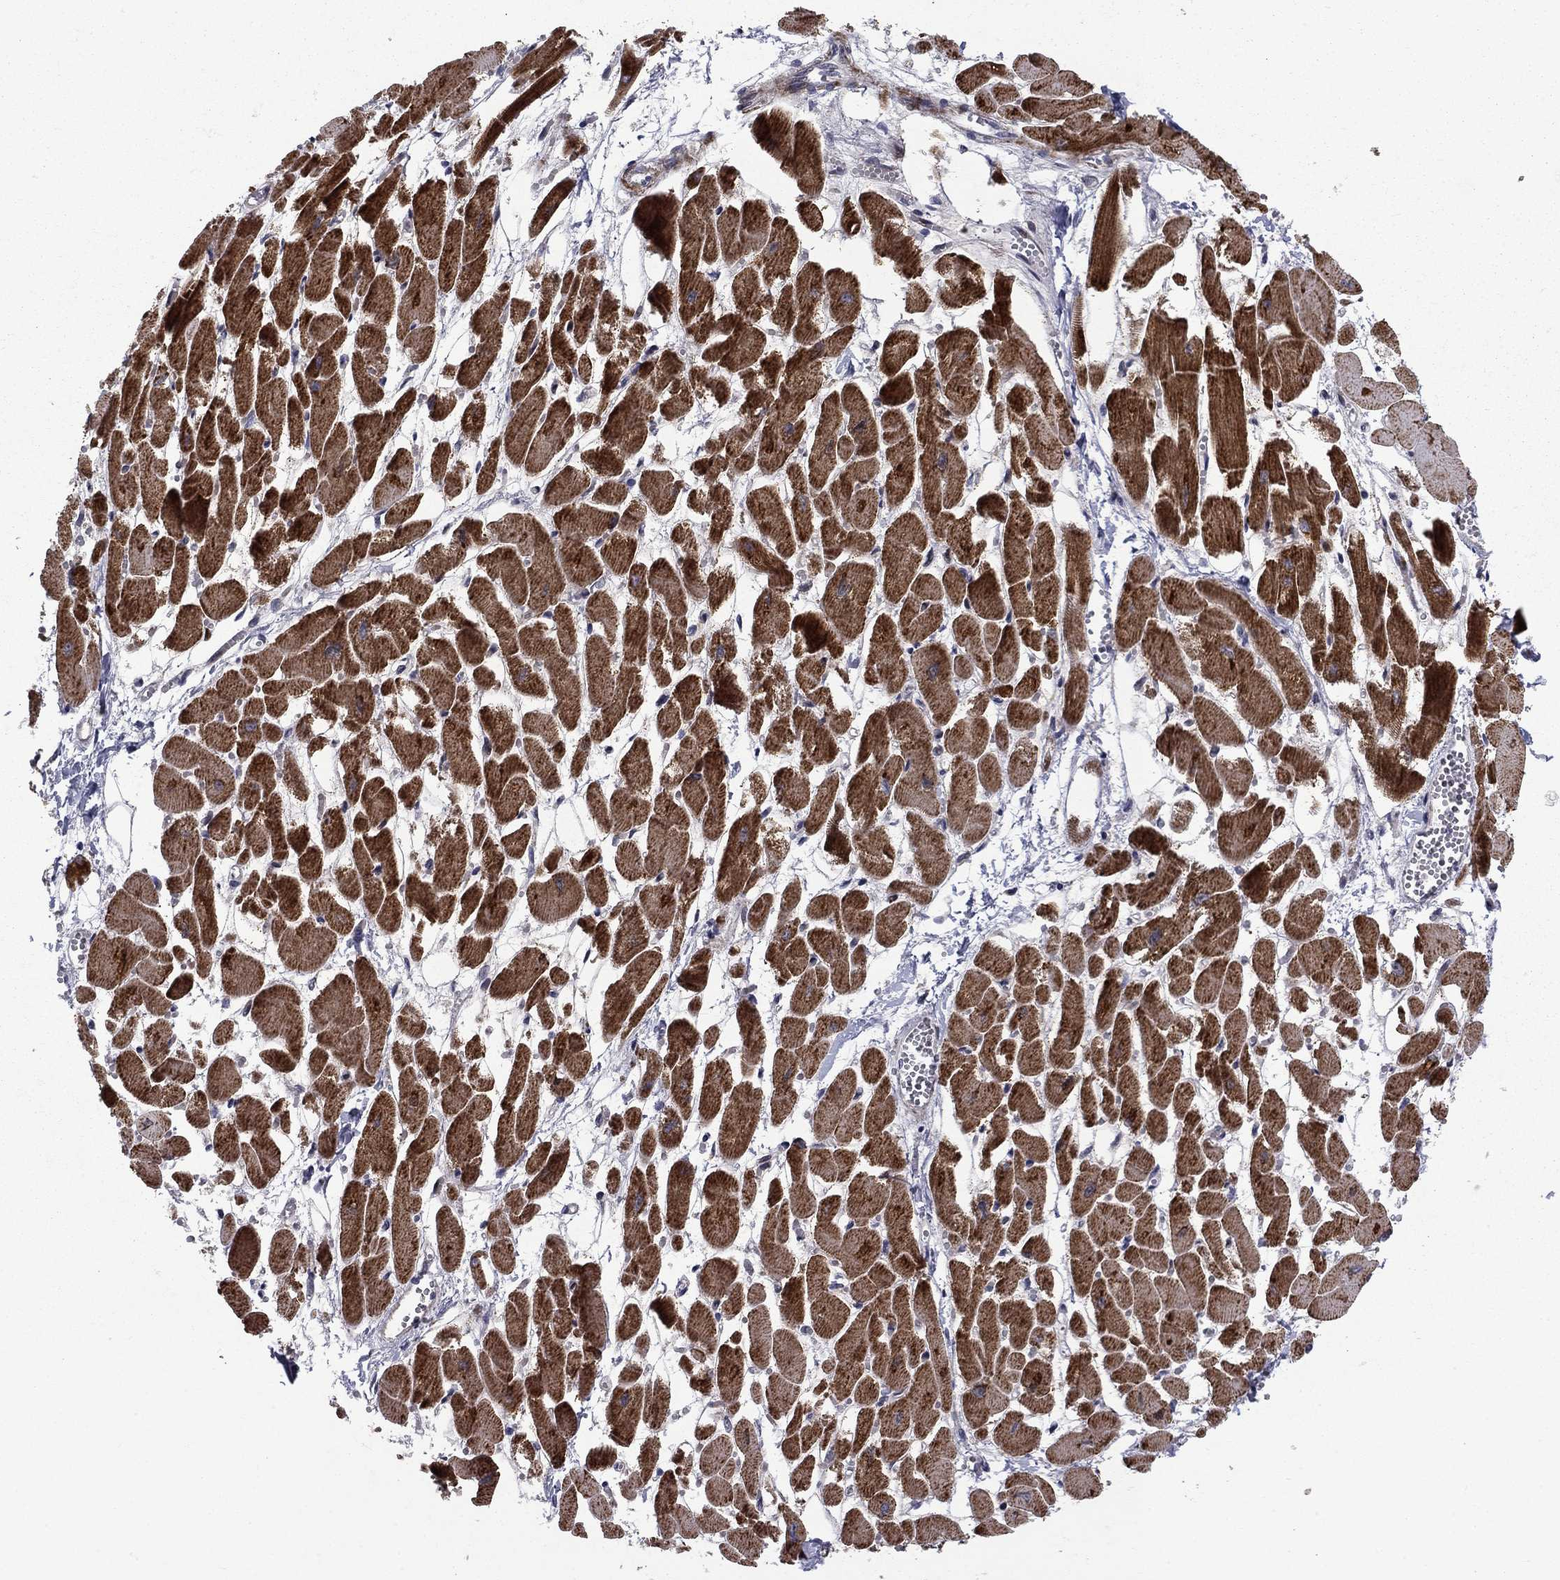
{"staining": {"intensity": "strong", "quantity": ">75%", "location": "cytoplasmic/membranous"}, "tissue": "heart muscle", "cell_type": "Cardiomyocytes", "image_type": "normal", "snomed": [{"axis": "morphology", "description": "Normal tissue, NOS"}, {"axis": "topography", "description": "Heart"}], "caption": "Benign heart muscle reveals strong cytoplasmic/membranous positivity in about >75% of cardiomyocytes, visualized by immunohistochemistry. The protein of interest is shown in brown color, while the nuclei are stained blue.", "gene": "MIOS", "patient": {"sex": "female", "age": 52}}